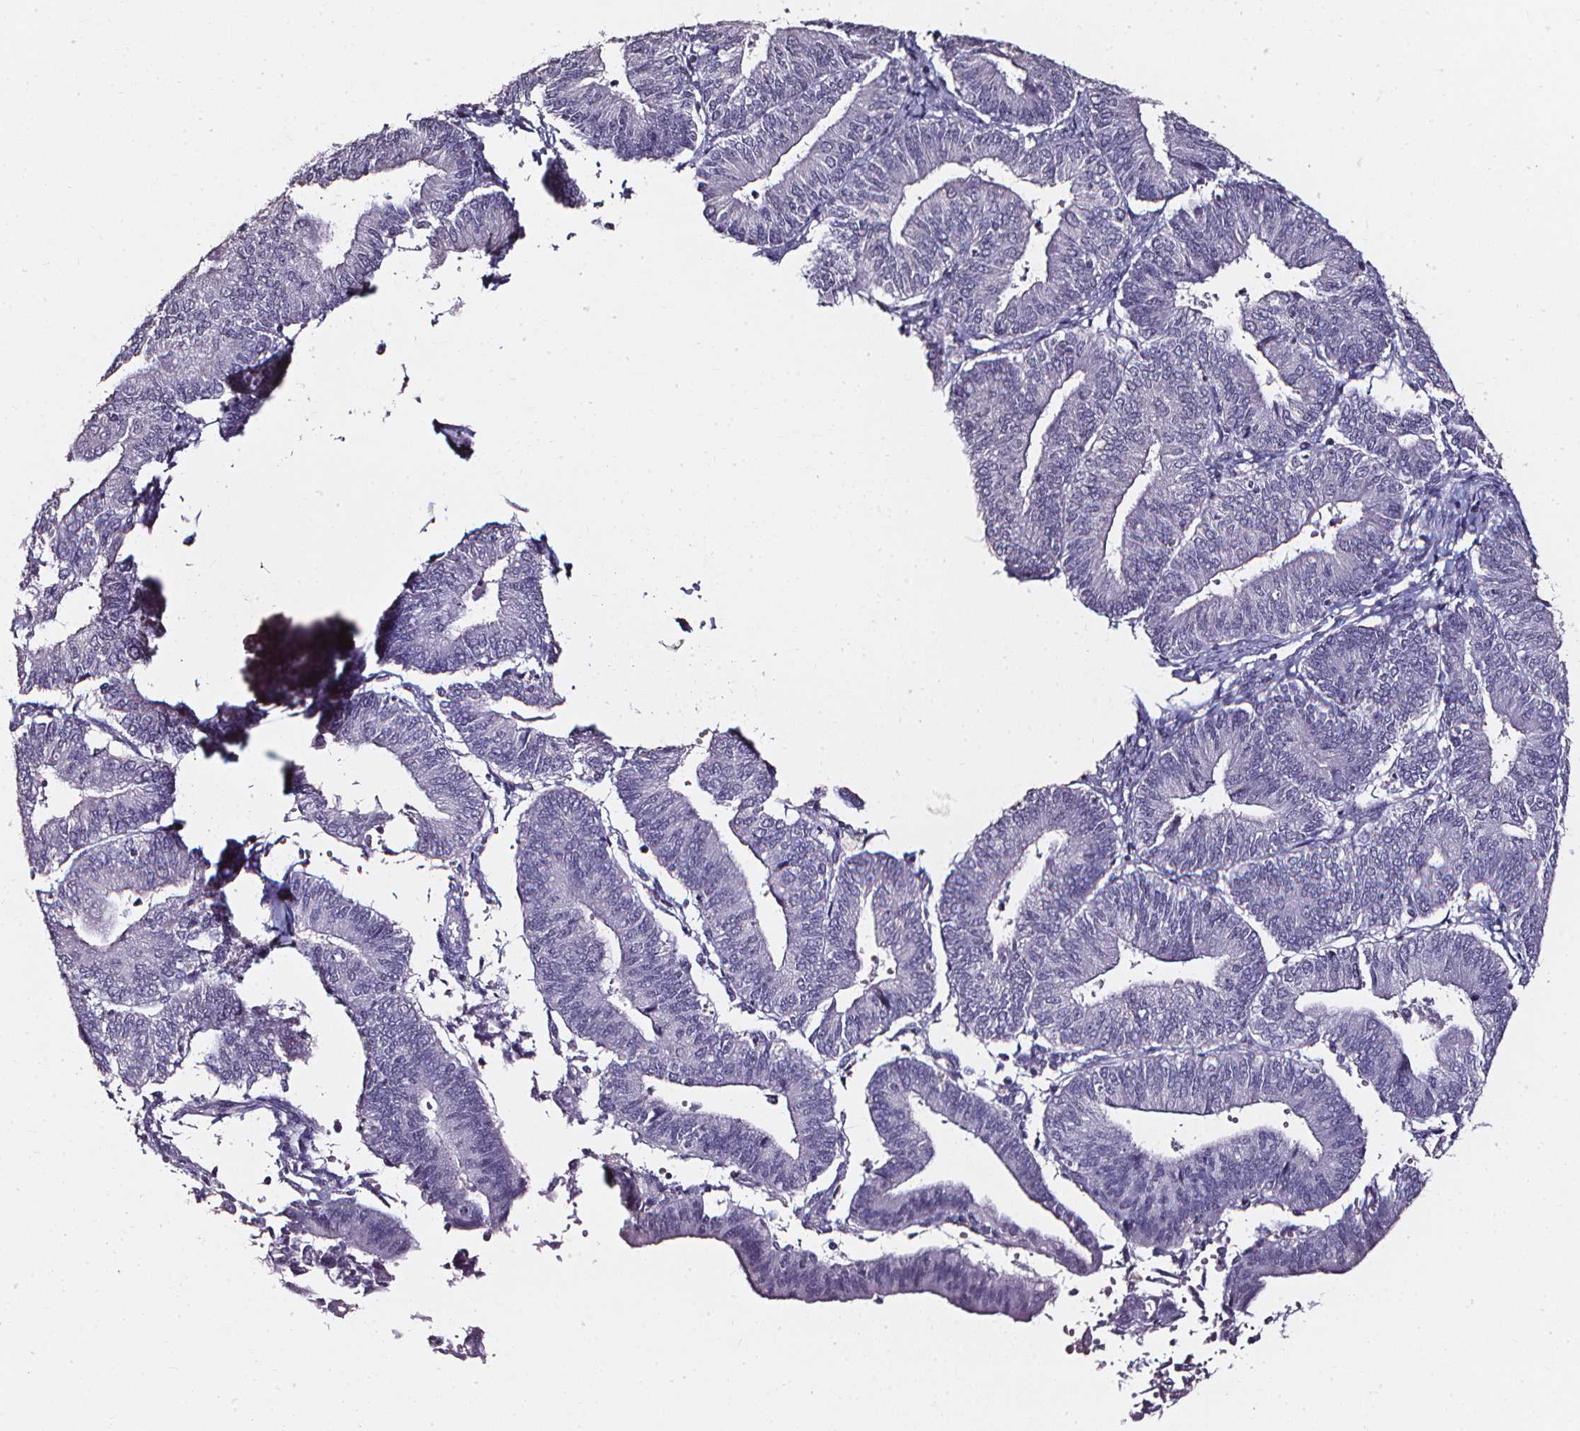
{"staining": {"intensity": "negative", "quantity": "none", "location": "none"}, "tissue": "endometrial cancer", "cell_type": "Tumor cells", "image_type": "cancer", "snomed": [{"axis": "morphology", "description": "Adenocarcinoma, NOS"}, {"axis": "topography", "description": "Endometrium"}], "caption": "This is an immunohistochemistry image of adenocarcinoma (endometrial). There is no positivity in tumor cells.", "gene": "DEFA5", "patient": {"sex": "female", "age": 65}}